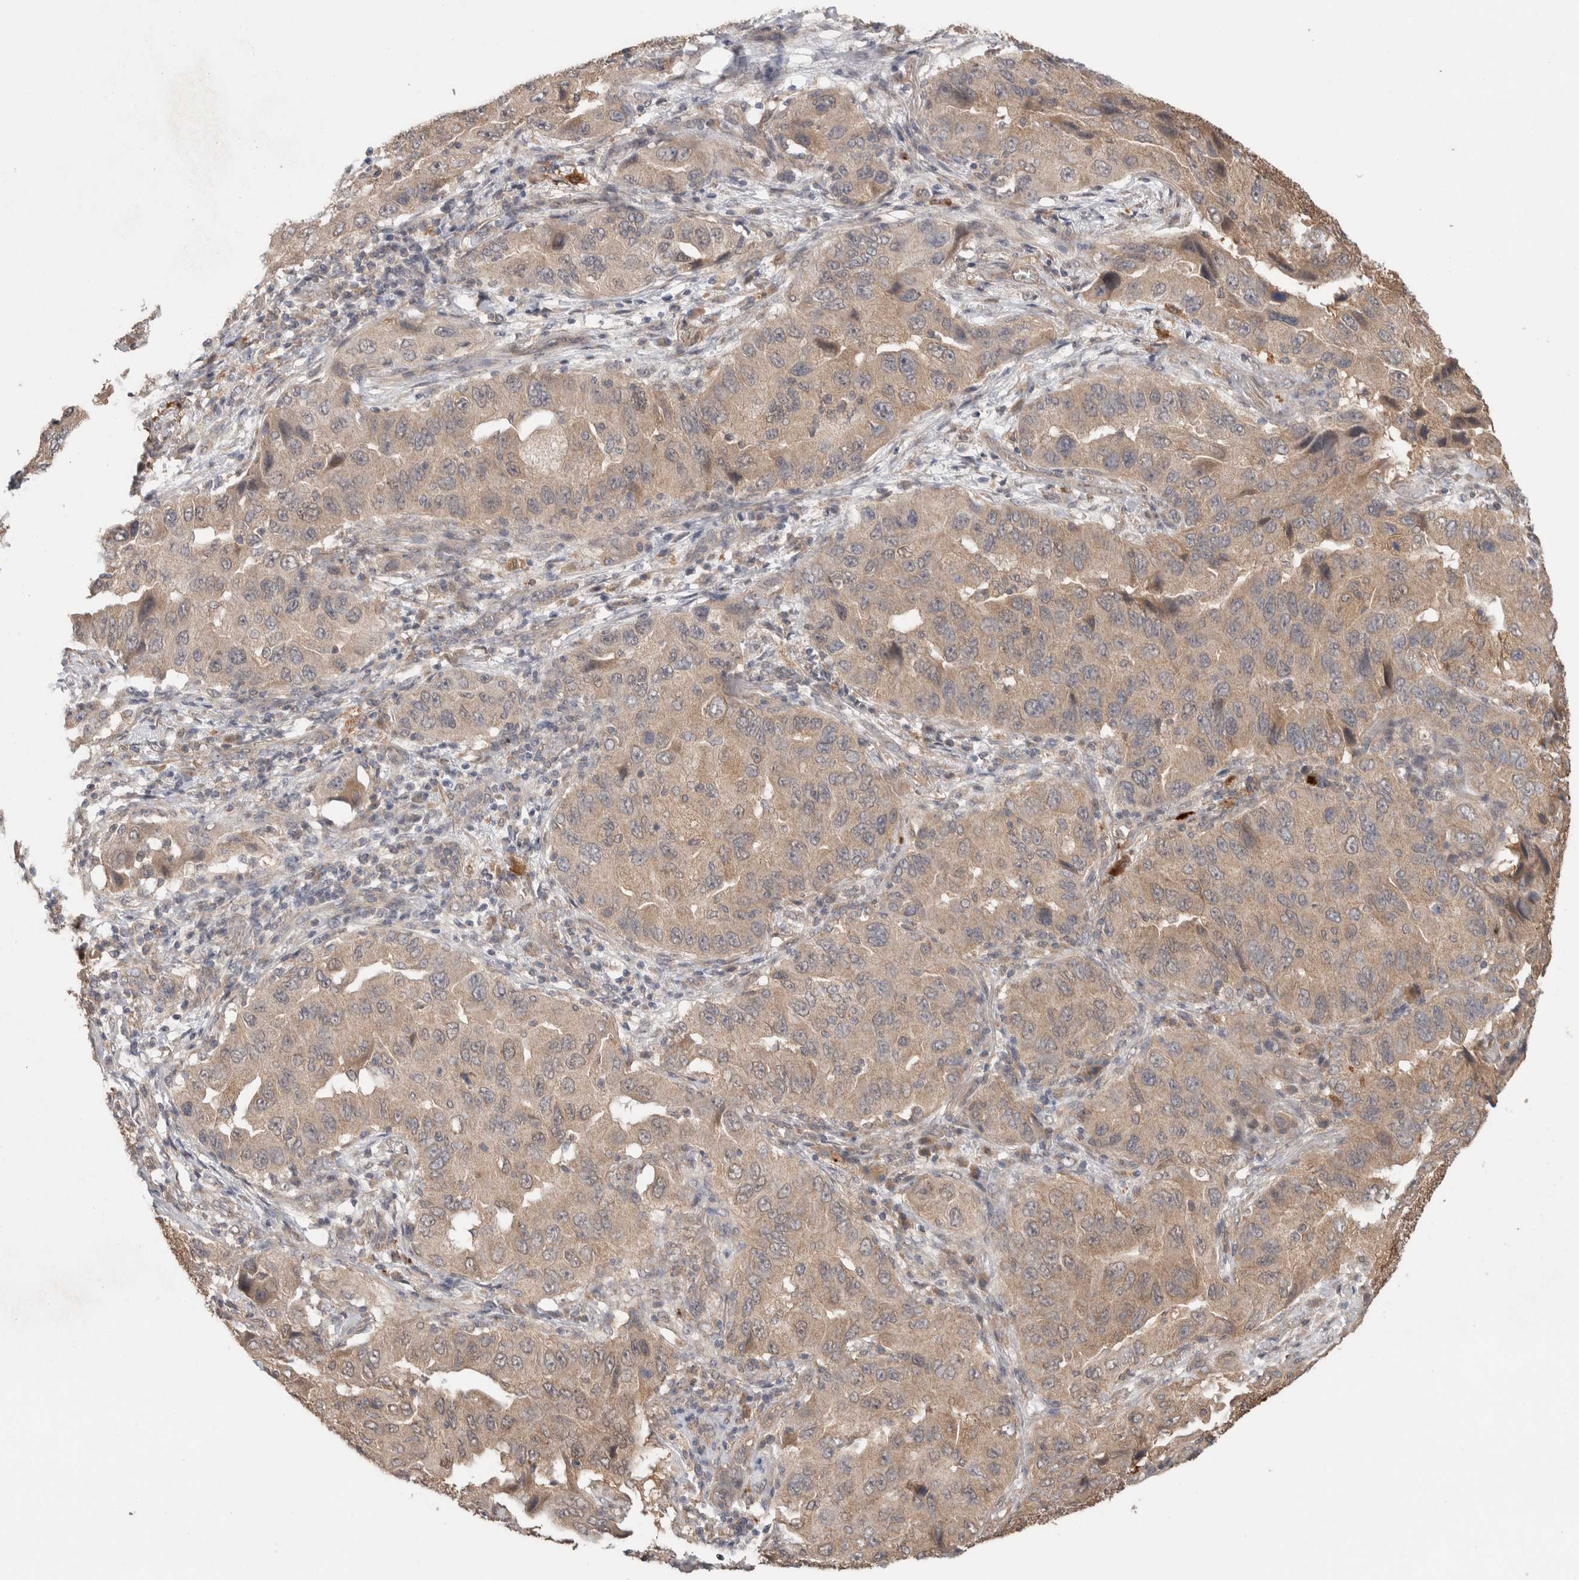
{"staining": {"intensity": "weak", "quantity": ">75%", "location": "cytoplasmic/membranous"}, "tissue": "lung cancer", "cell_type": "Tumor cells", "image_type": "cancer", "snomed": [{"axis": "morphology", "description": "Adenocarcinoma, NOS"}, {"axis": "topography", "description": "Lung"}], "caption": "Adenocarcinoma (lung) stained with DAB IHC exhibits low levels of weak cytoplasmic/membranous expression in about >75% of tumor cells. (DAB (3,3'-diaminobenzidine) = brown stain, brightfield microscopy at high magnification).", "gene": "KCNJ5", "patient": {"sex": "female", "age": 65}}